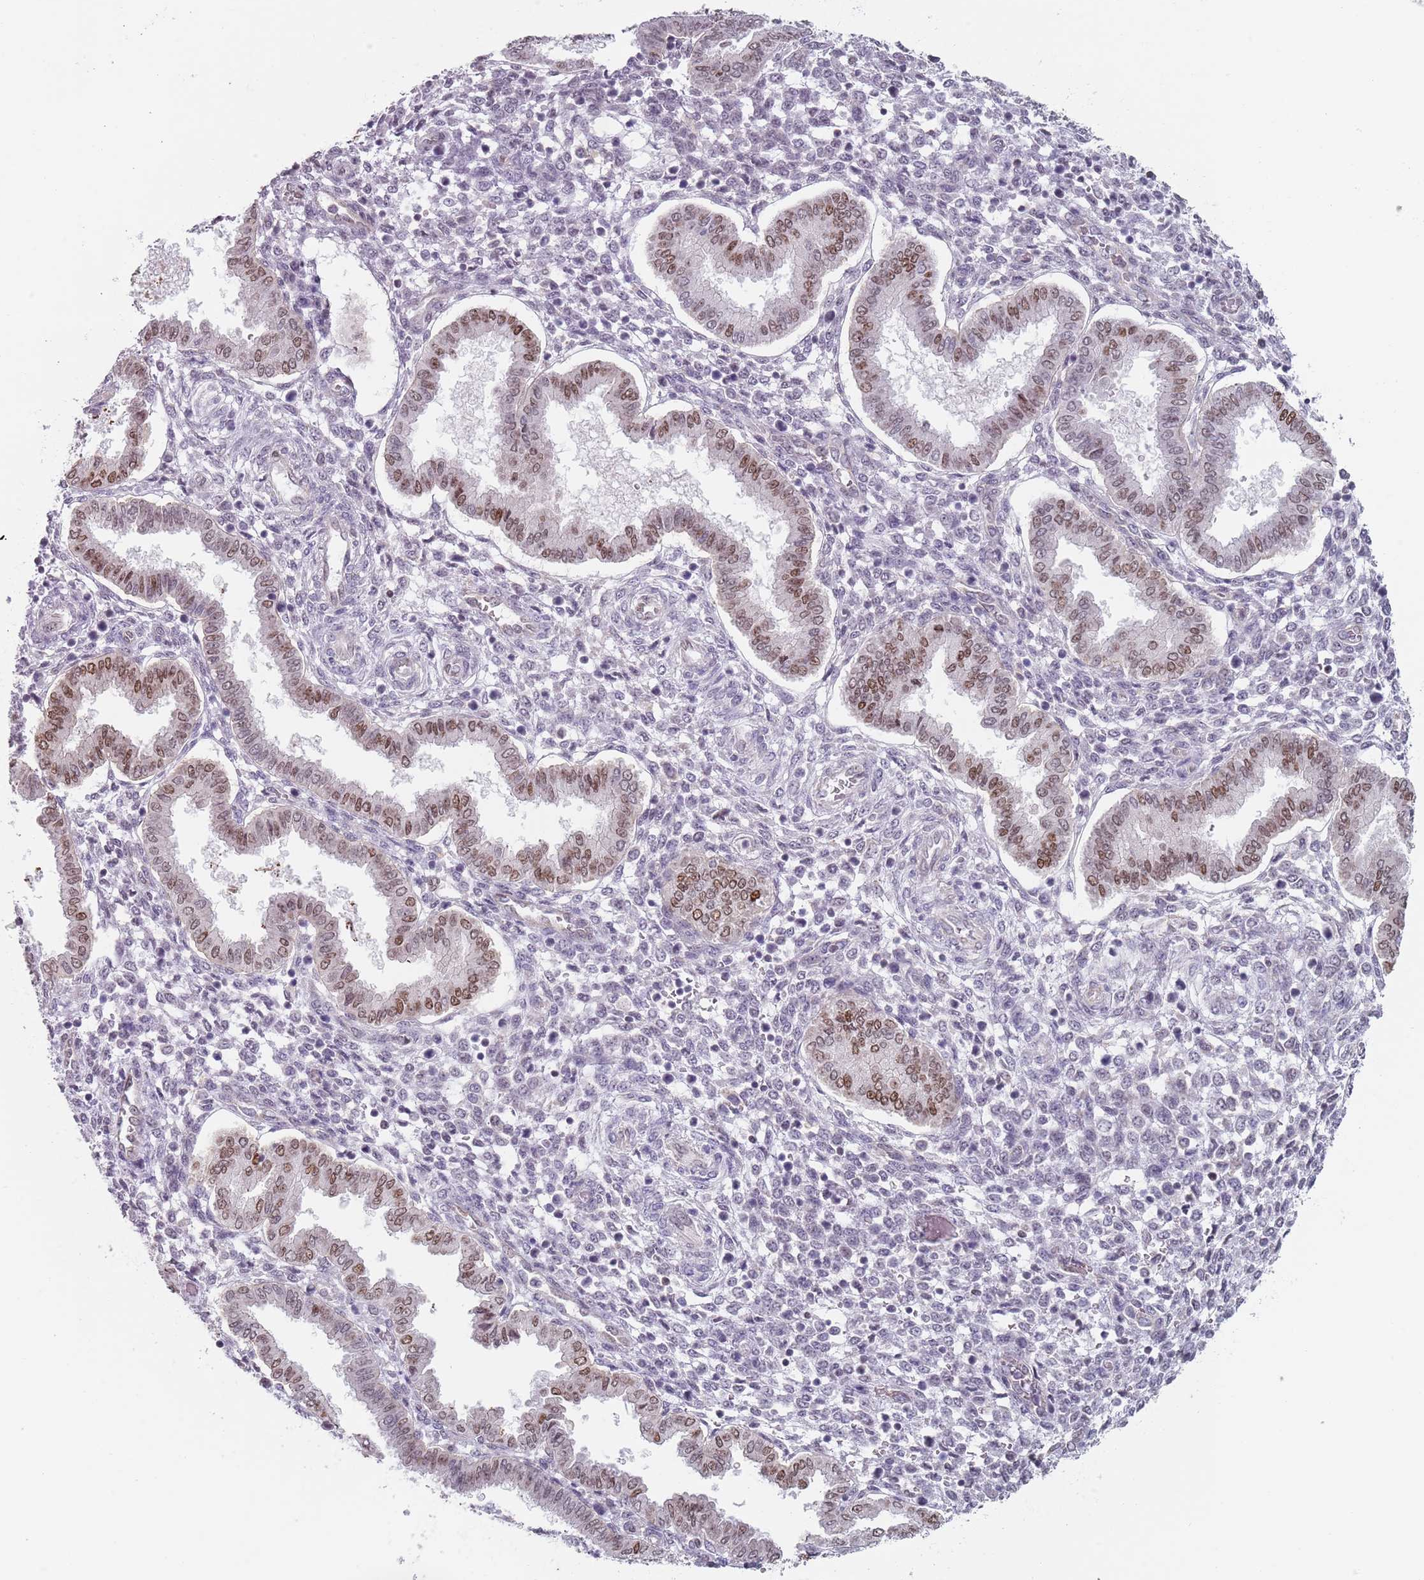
{"staining": {"intensity": "negative", "quantity": "none", "location": "none"}, "tissue": "endometrium", "cell_type": "Cells in endometrial stroma", "image_type": "normal", "snomed": [{"axis": "morphology", "description": "Normal tissue, NOS"}, {"axis": "topography", "description": "Endometrium"}], "caption": "This is an IHC histopathology image of benign endometrium. There is no positivity in cells in endometrial stroma.", "gene": "MFSD12", "patient": {"sex": "female", "age": 24}}